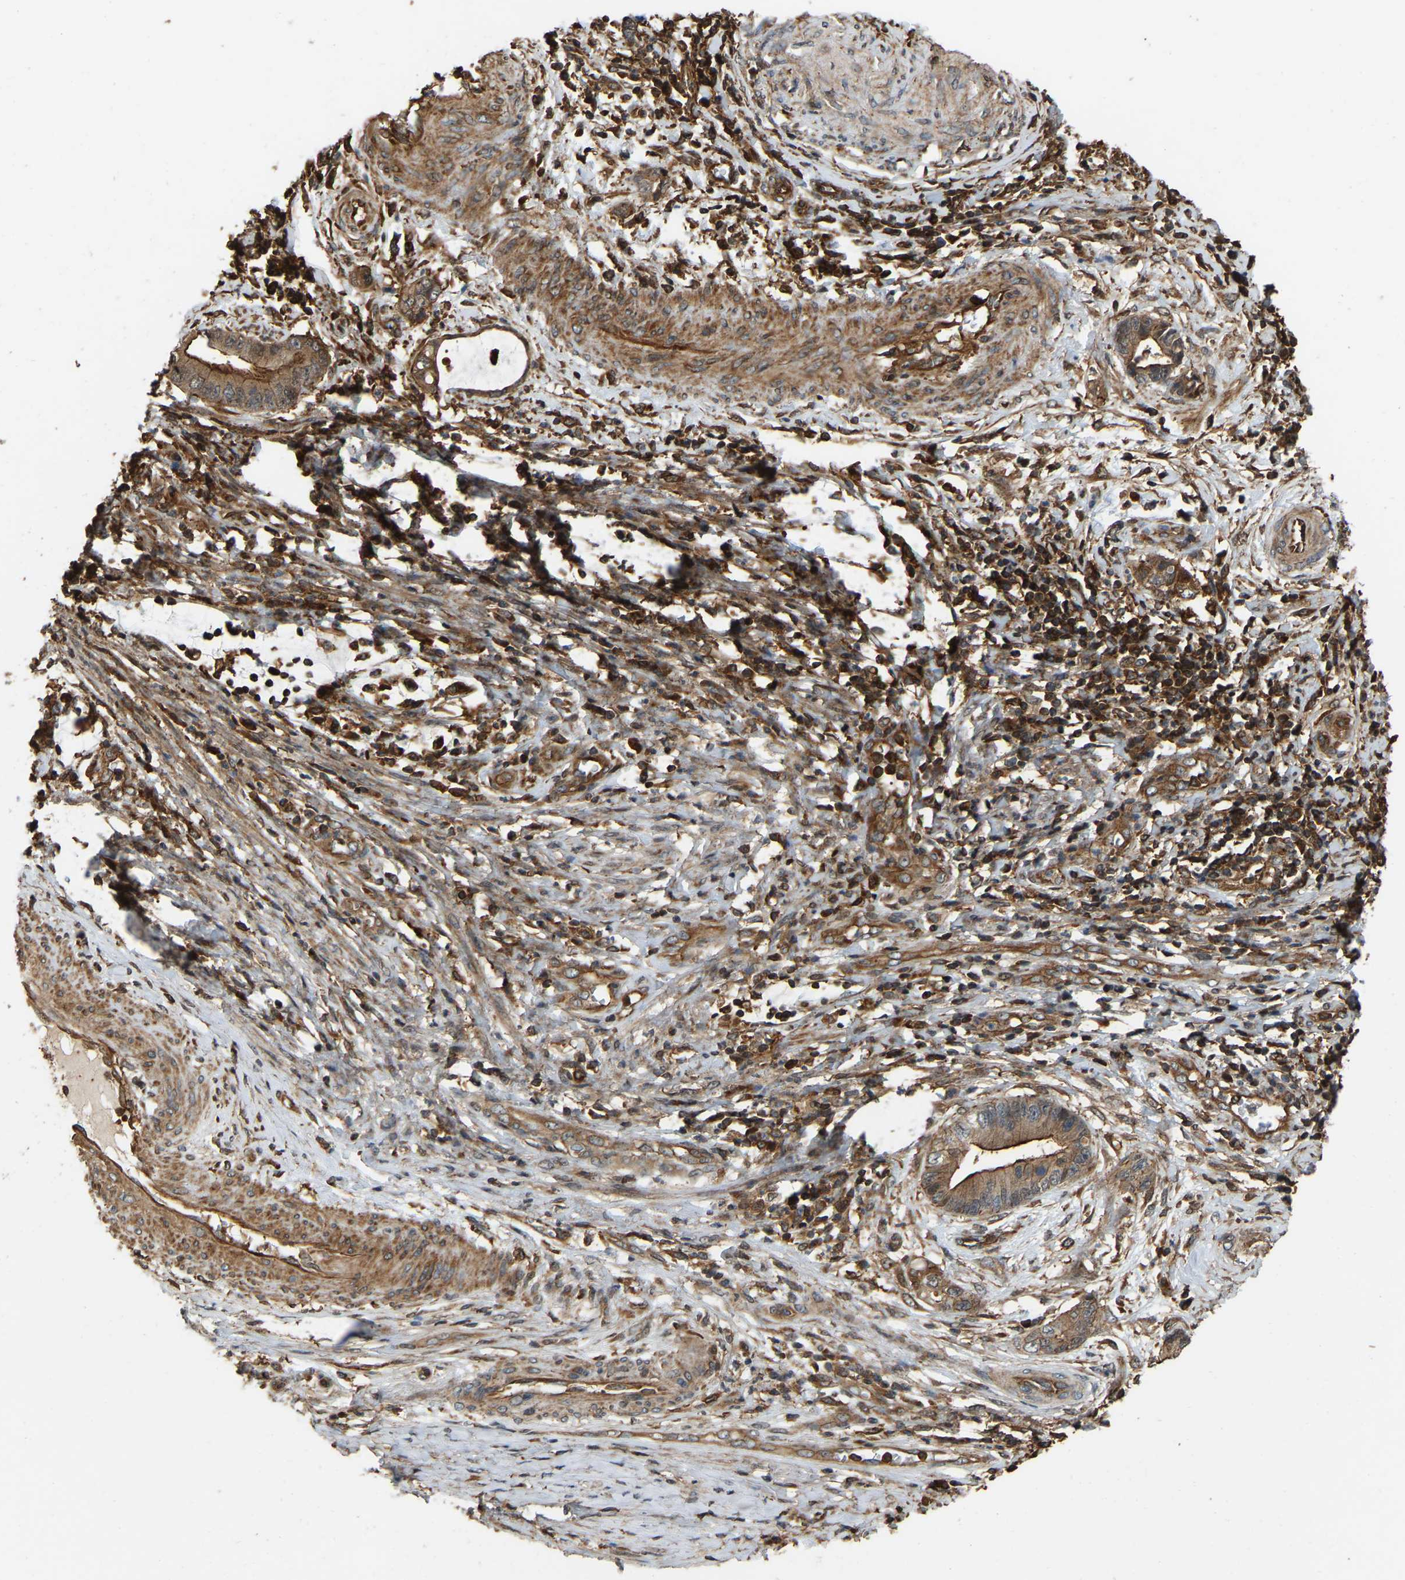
{"staining": {"intensity": "strong", "quantity": ">75%", "location": "cytoplasmic/membranous"}, "tissue": "cervical cancer", "cell_type": "Tumor cells", "image_type": "cancer", "snomed": [{"axis": "morphology", "description": "Adenocarcinoma, NOS"}, {"axis": "topography", "description": "Cervix"}], "caption": "High-magnification brightfield microscopy of cervical cancer (adenocarcinoma) stained with DAB (3,3'-diaminobenzidine) (brown) and counterstained with hematoxylin (blue). tumor cells exhibit strong cytoplasmic/membranous staining is appreciated in approximately>75% of cells. (DAB = brown stain, brightfield microscopy at high magnification).", "gene": "SAMD9L", "patient": {"sex": "female", "age": 44}}